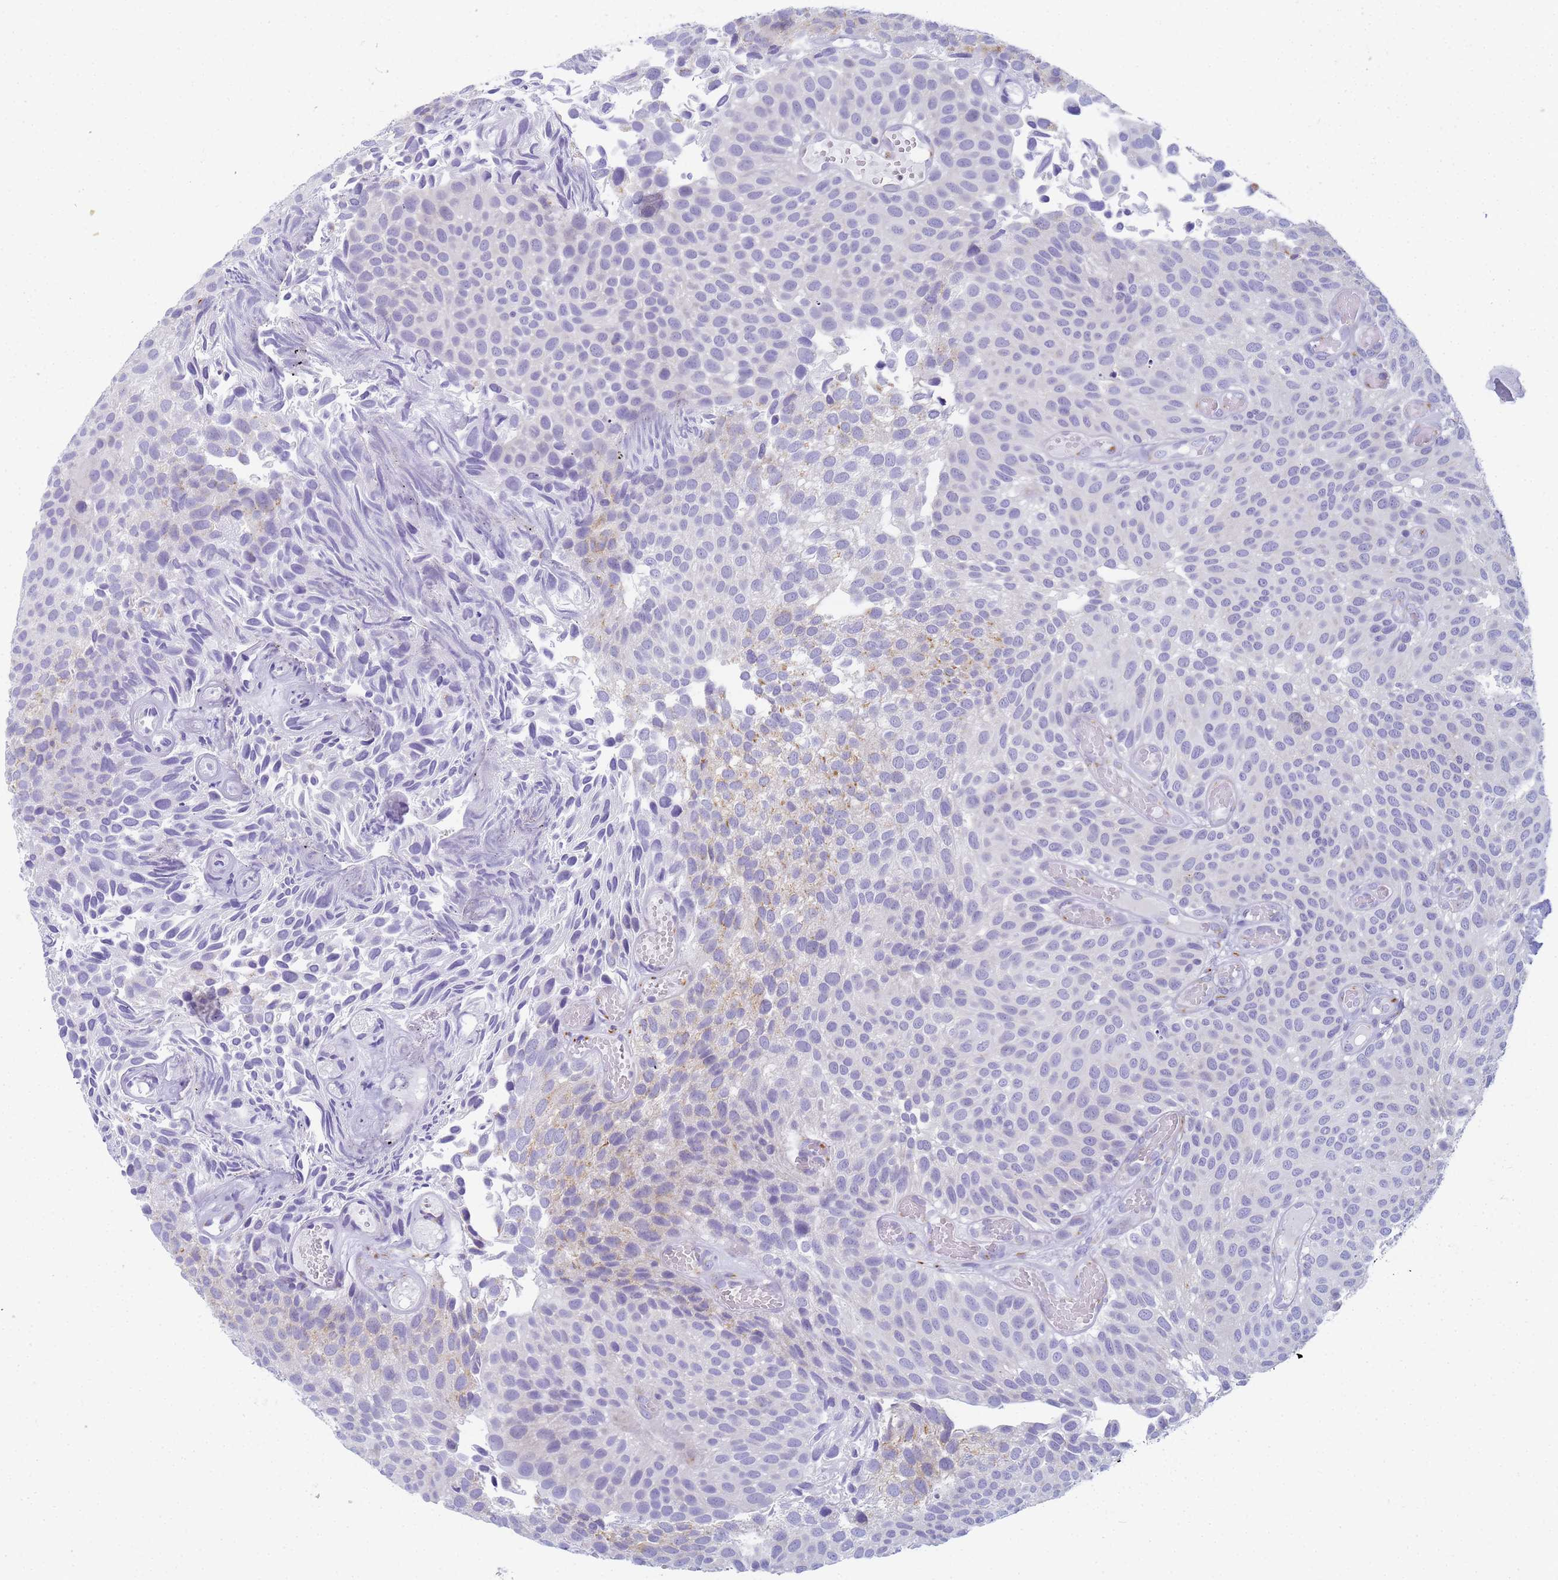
{"staining": {"intensity": "negative", "quantity": "none", "location": "none"}, "tissue": "urothelial cancer", "cell_type": "Tumor cells", "image_type": "cancer", "snomed": [{"axis": "morphology", "description": "Urothelial carcinoma, Low grade"}, {"axis": "topography", "description": "Urinary bladder"}], "caption": "This is a micrograph of immunohistochemistry (IHC) staining of urothelial cancer, which shows no positivity in tumor cells. Brightfield microscopy of immunohistochemistry stained with DAB (3,3'-diaminobenzidine) (brown) and hematoxylin (blue), captured at high magnification.", "gene": "CR1", "patient": {"sex": "male", "age": 89}}